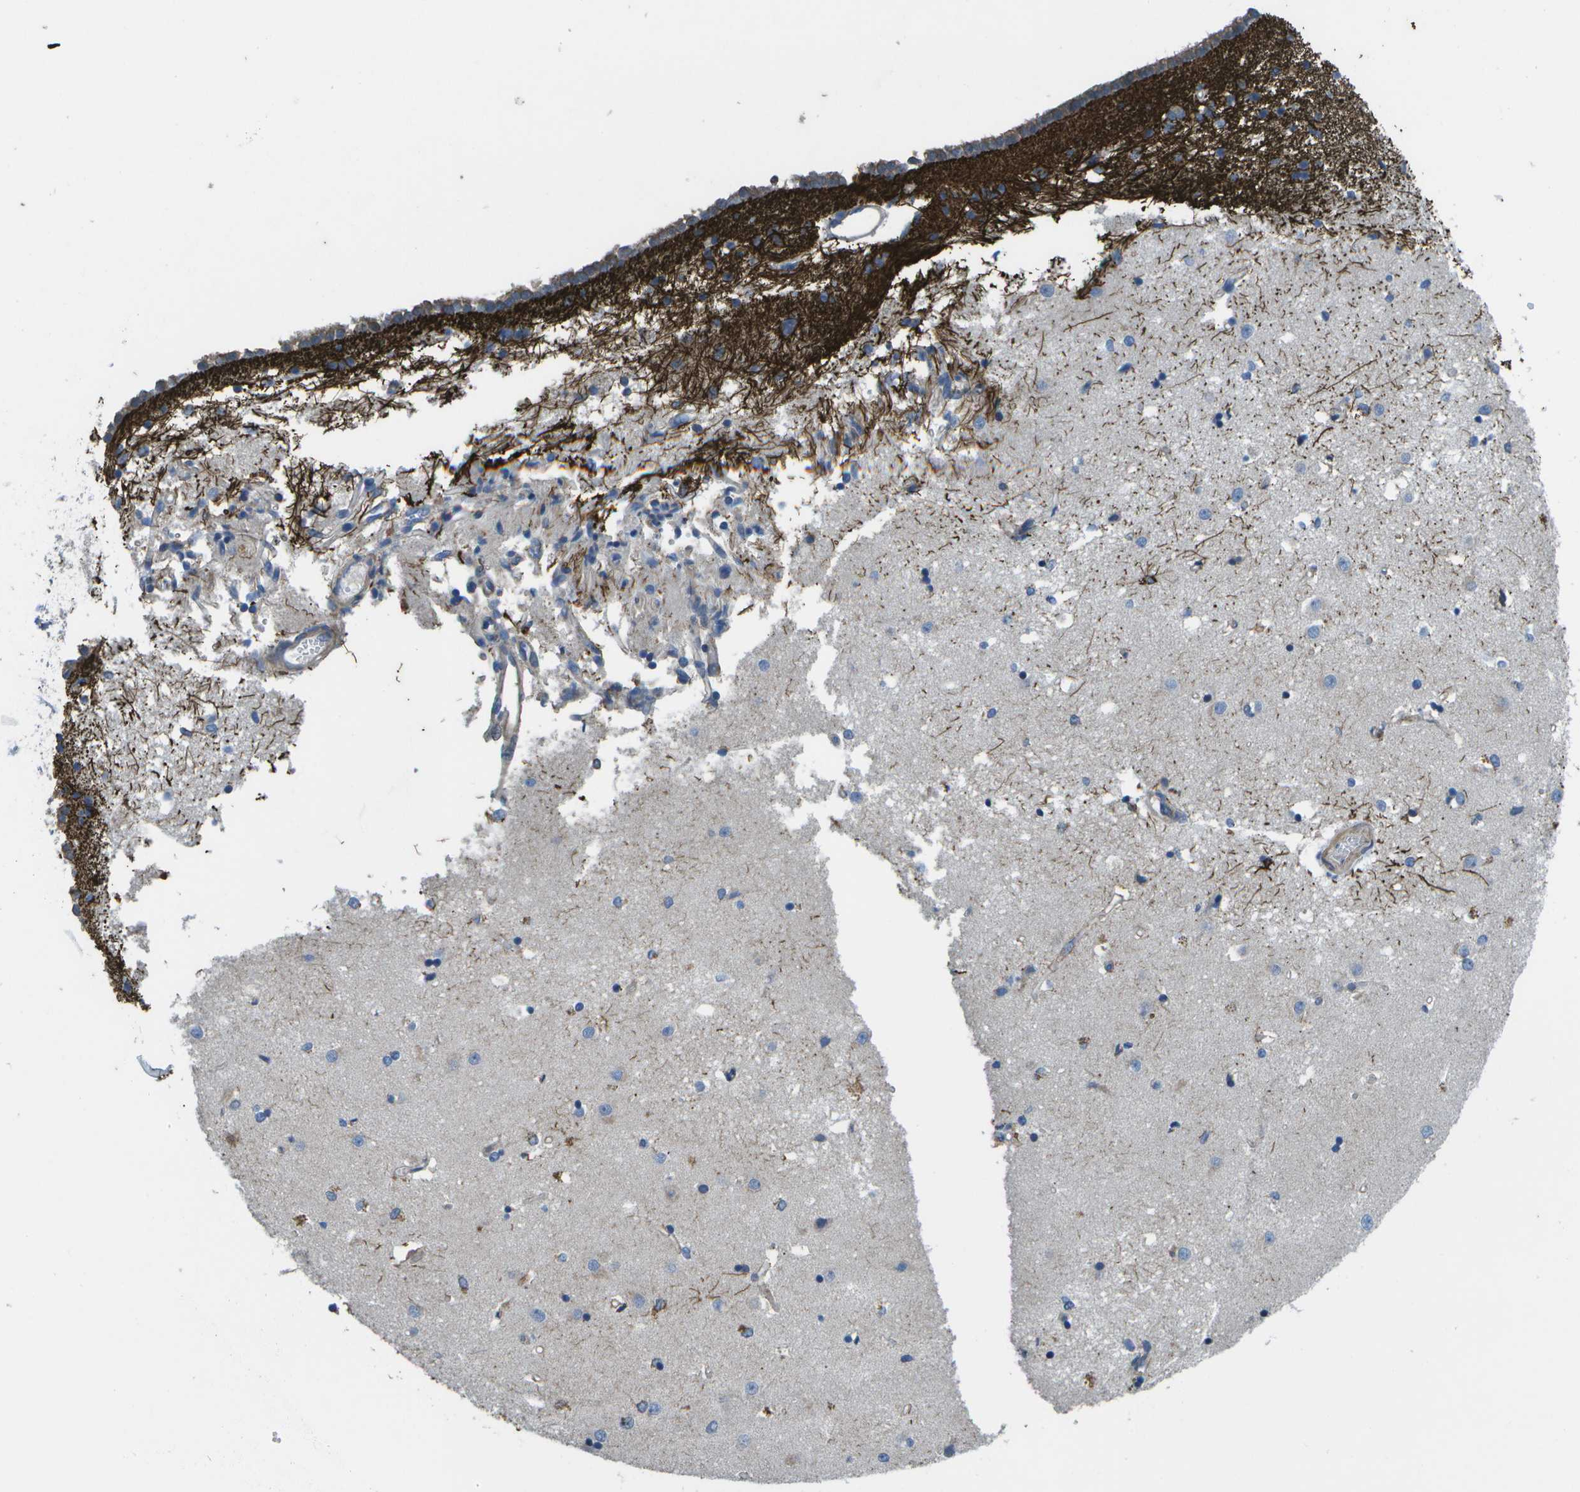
{"staining": {"intensity": "moderate", "quantity": "<25%", "location": "cytoplasmic/membranous"}, "tissue": "caudate", "cell_type": "Glial cells", "image_type": "normal", "snomed": [{"axis": "morphology", "description": "Normal tissue, NOS"}, {"axis": "topography", "description": "Lateral ventricle wall"}], "caption": "Benign caudate displays moderate cytoplasmic/membranous expression in approximately <25% of glial cells, visualized by immunohistochemistry.", "gene": "P3H1", "patient": {"sex": "male", "age": 45}}